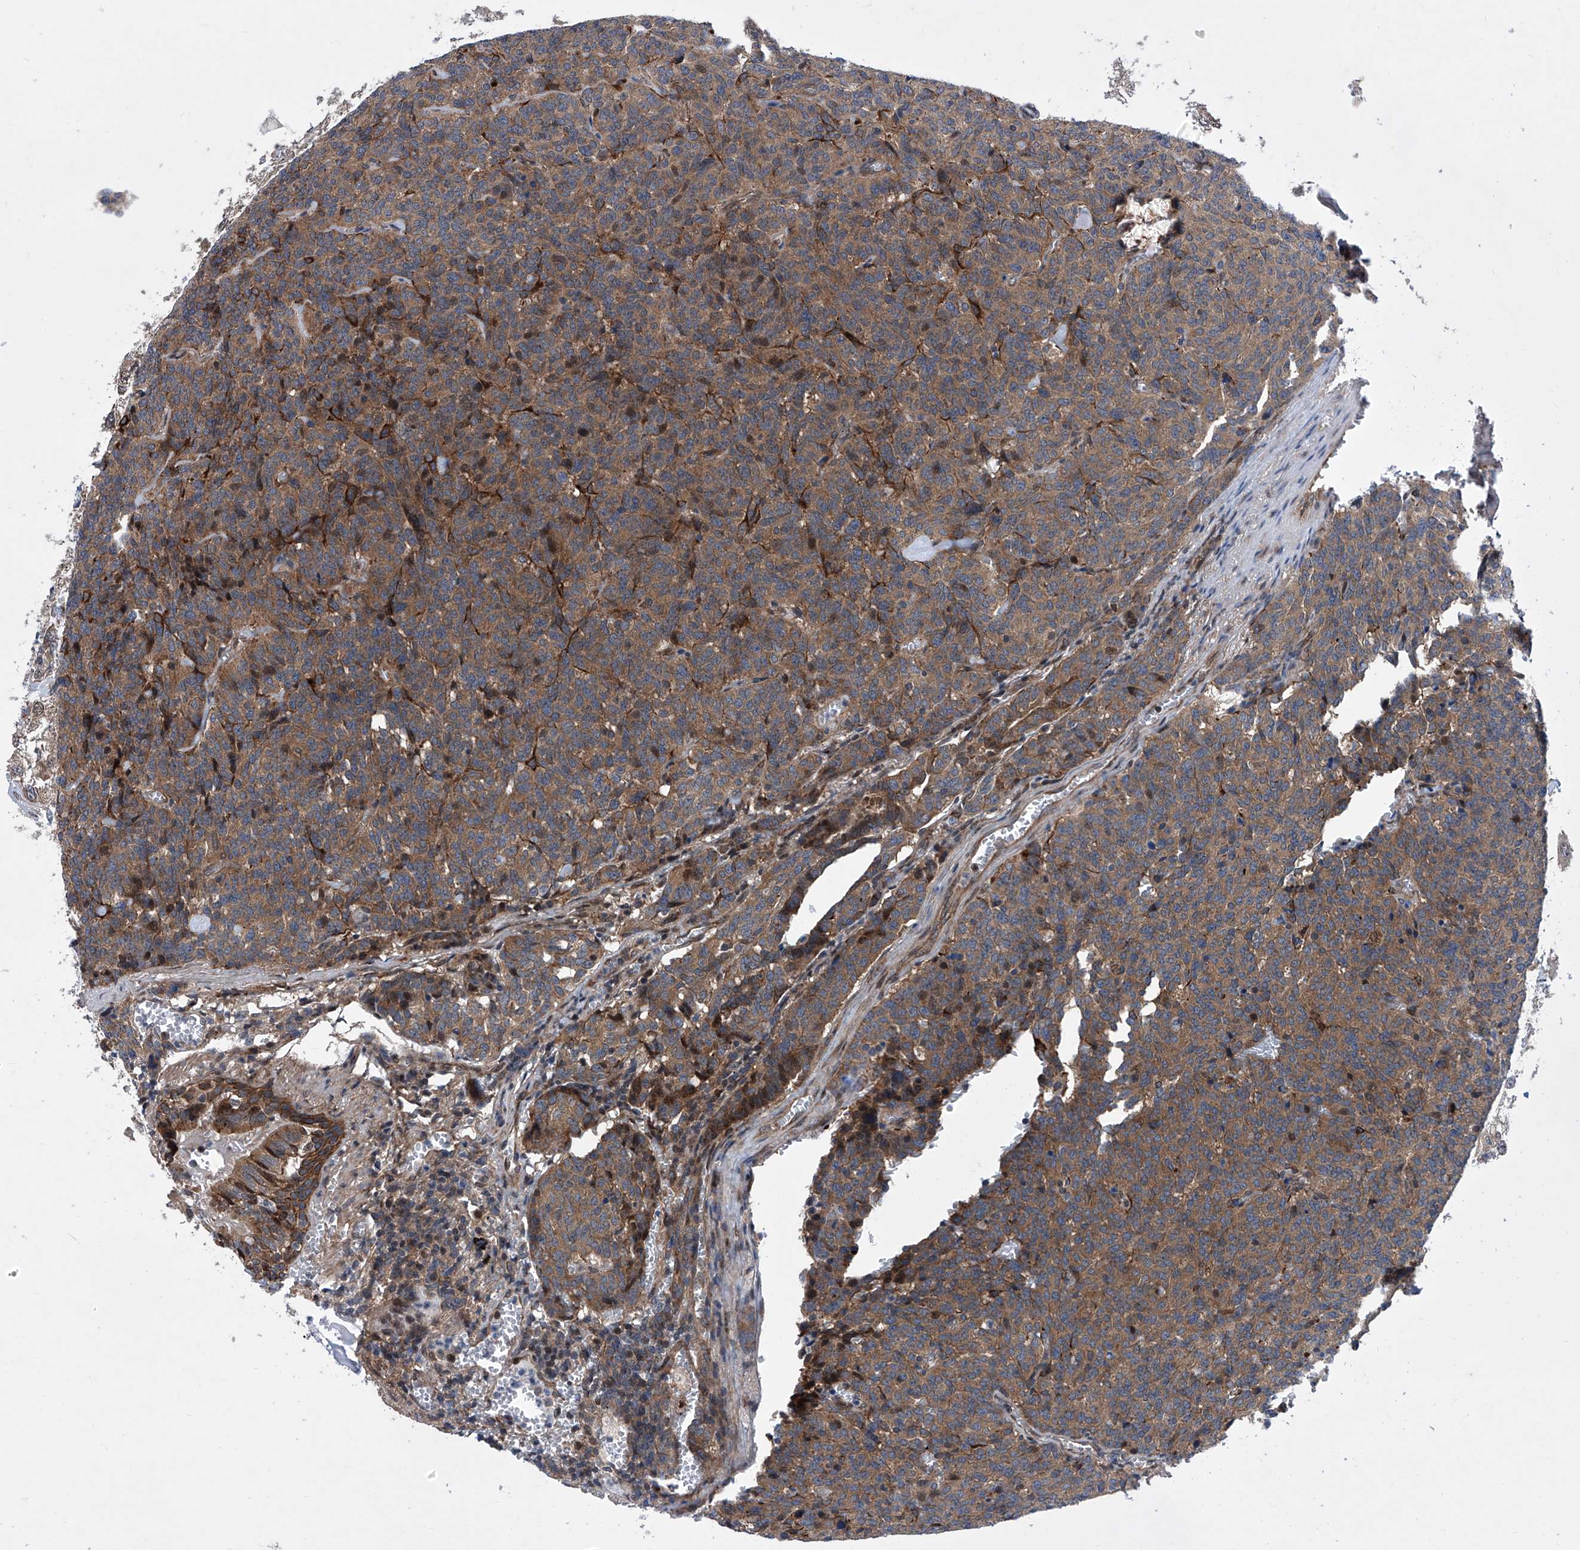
{"staining": {"intensity": "moderate", "quantity": ">75%", "location": "cytoplasmic/membranous"}, "tissue": "carcinoid", "cell_type": "Tumor cells", "image_type": "cancer", "snomed": [{"axis": "morphology", "description": "Carcinoid, malignant, NOS"}, {"axis": "topography", "description": "Lung"}], "caption": "High-power microscopy captured an immunohistochemistry (IHC) histopathology image of malignant carcinoid, revealing moderate cytoplasmic/membranous staining in approximately >75% of tumor cells.", "gene": "KTI12", "patient": {"sex": "female", "age": 46}}